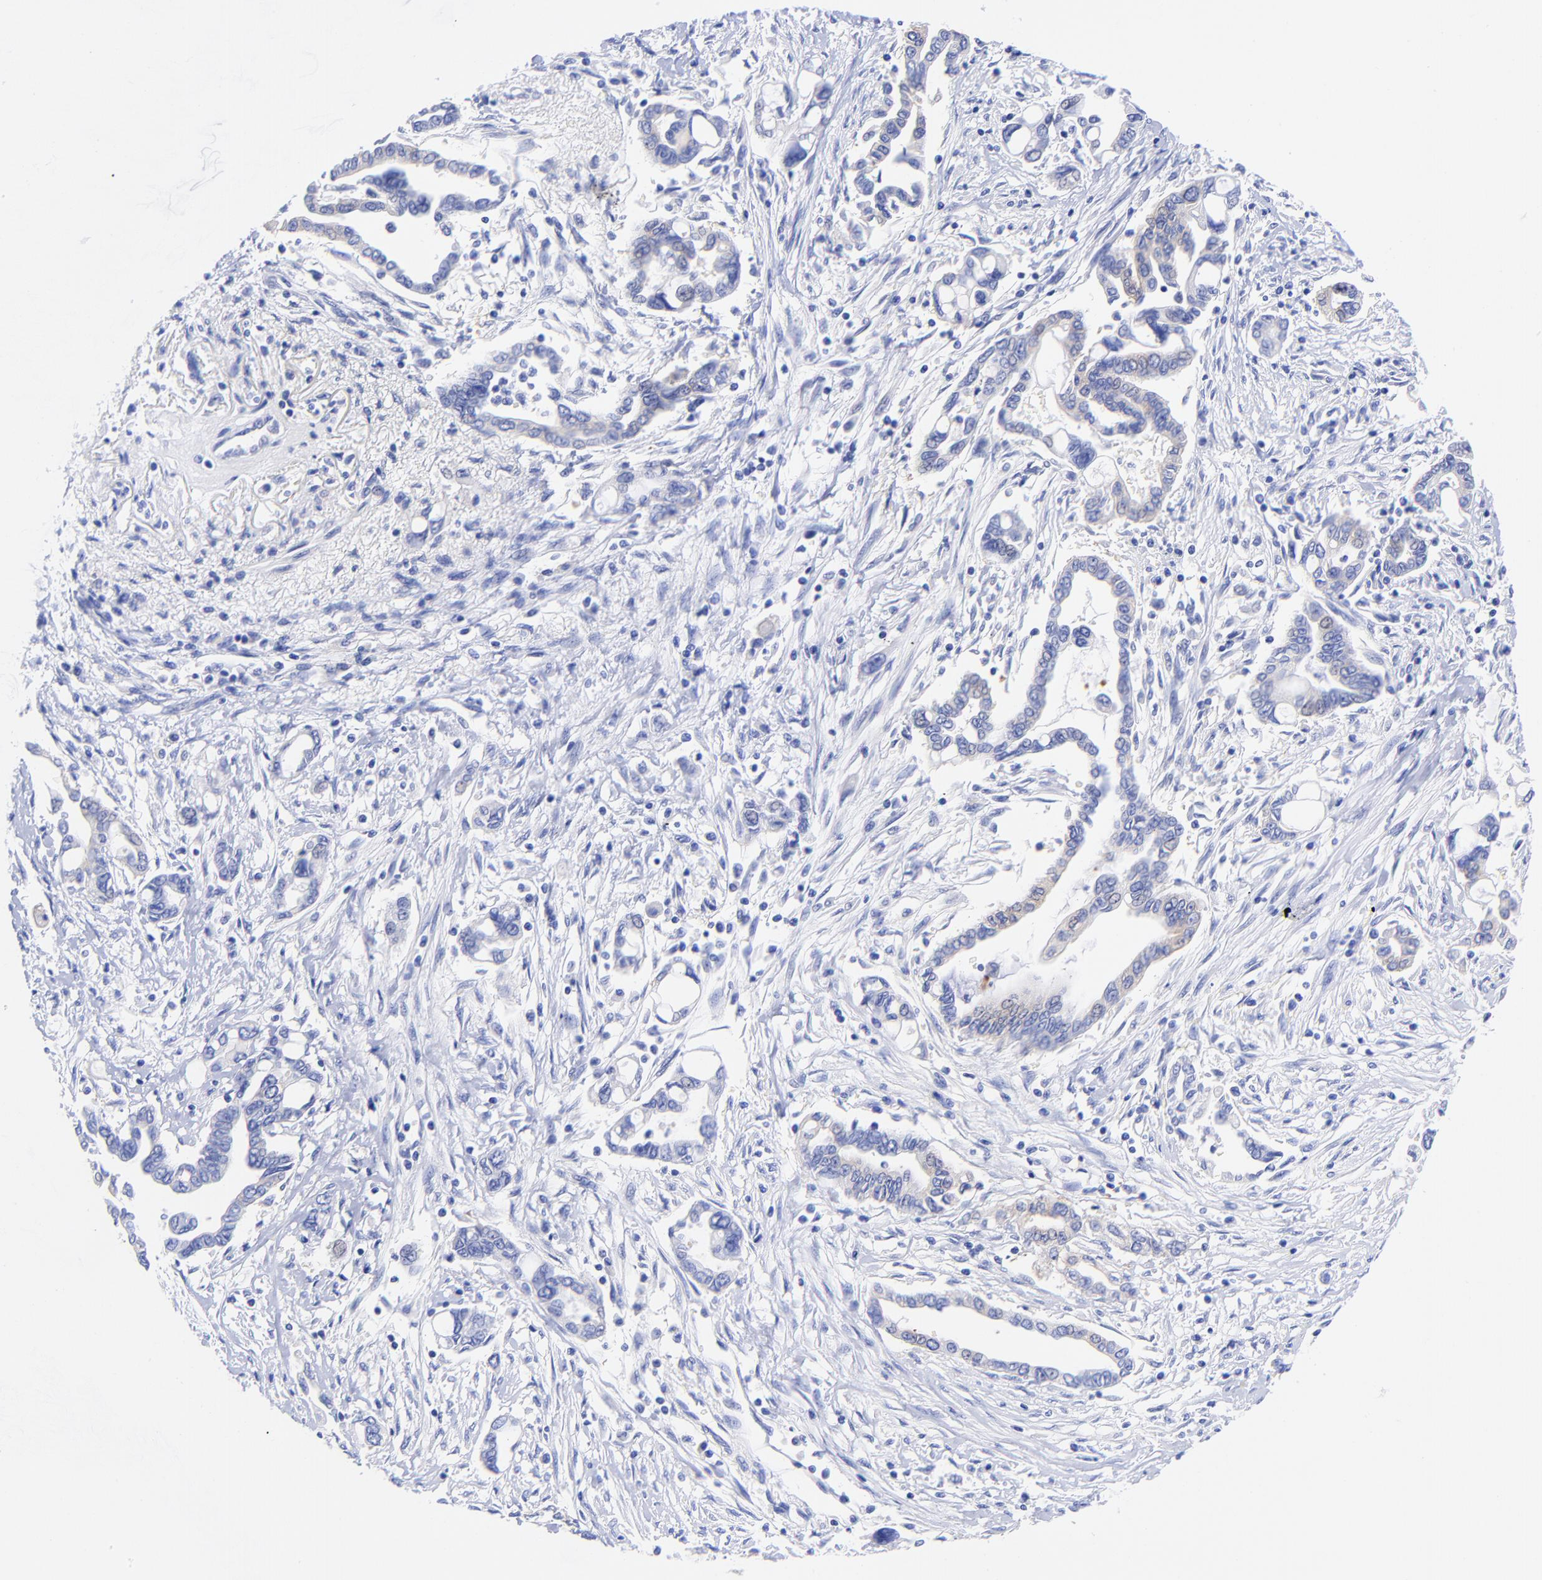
{"staining": {"intensity": "negative", "quantity": "none", "location": "none"}, "tissue": "pancreatic cancer", "cell_type": "Tumor cells", "image_type": "cancer", "snomed": [{"axis": "morphology", "description": "Adenocarcinoma, NOS"}, {"axis": "topography", "description": "Pancreas"}], "caption": "There is no significant expression in tumor cells of pancreatic cancer.", "gene": "GPHN", "patient": {"sex": "female", "age": 57}}